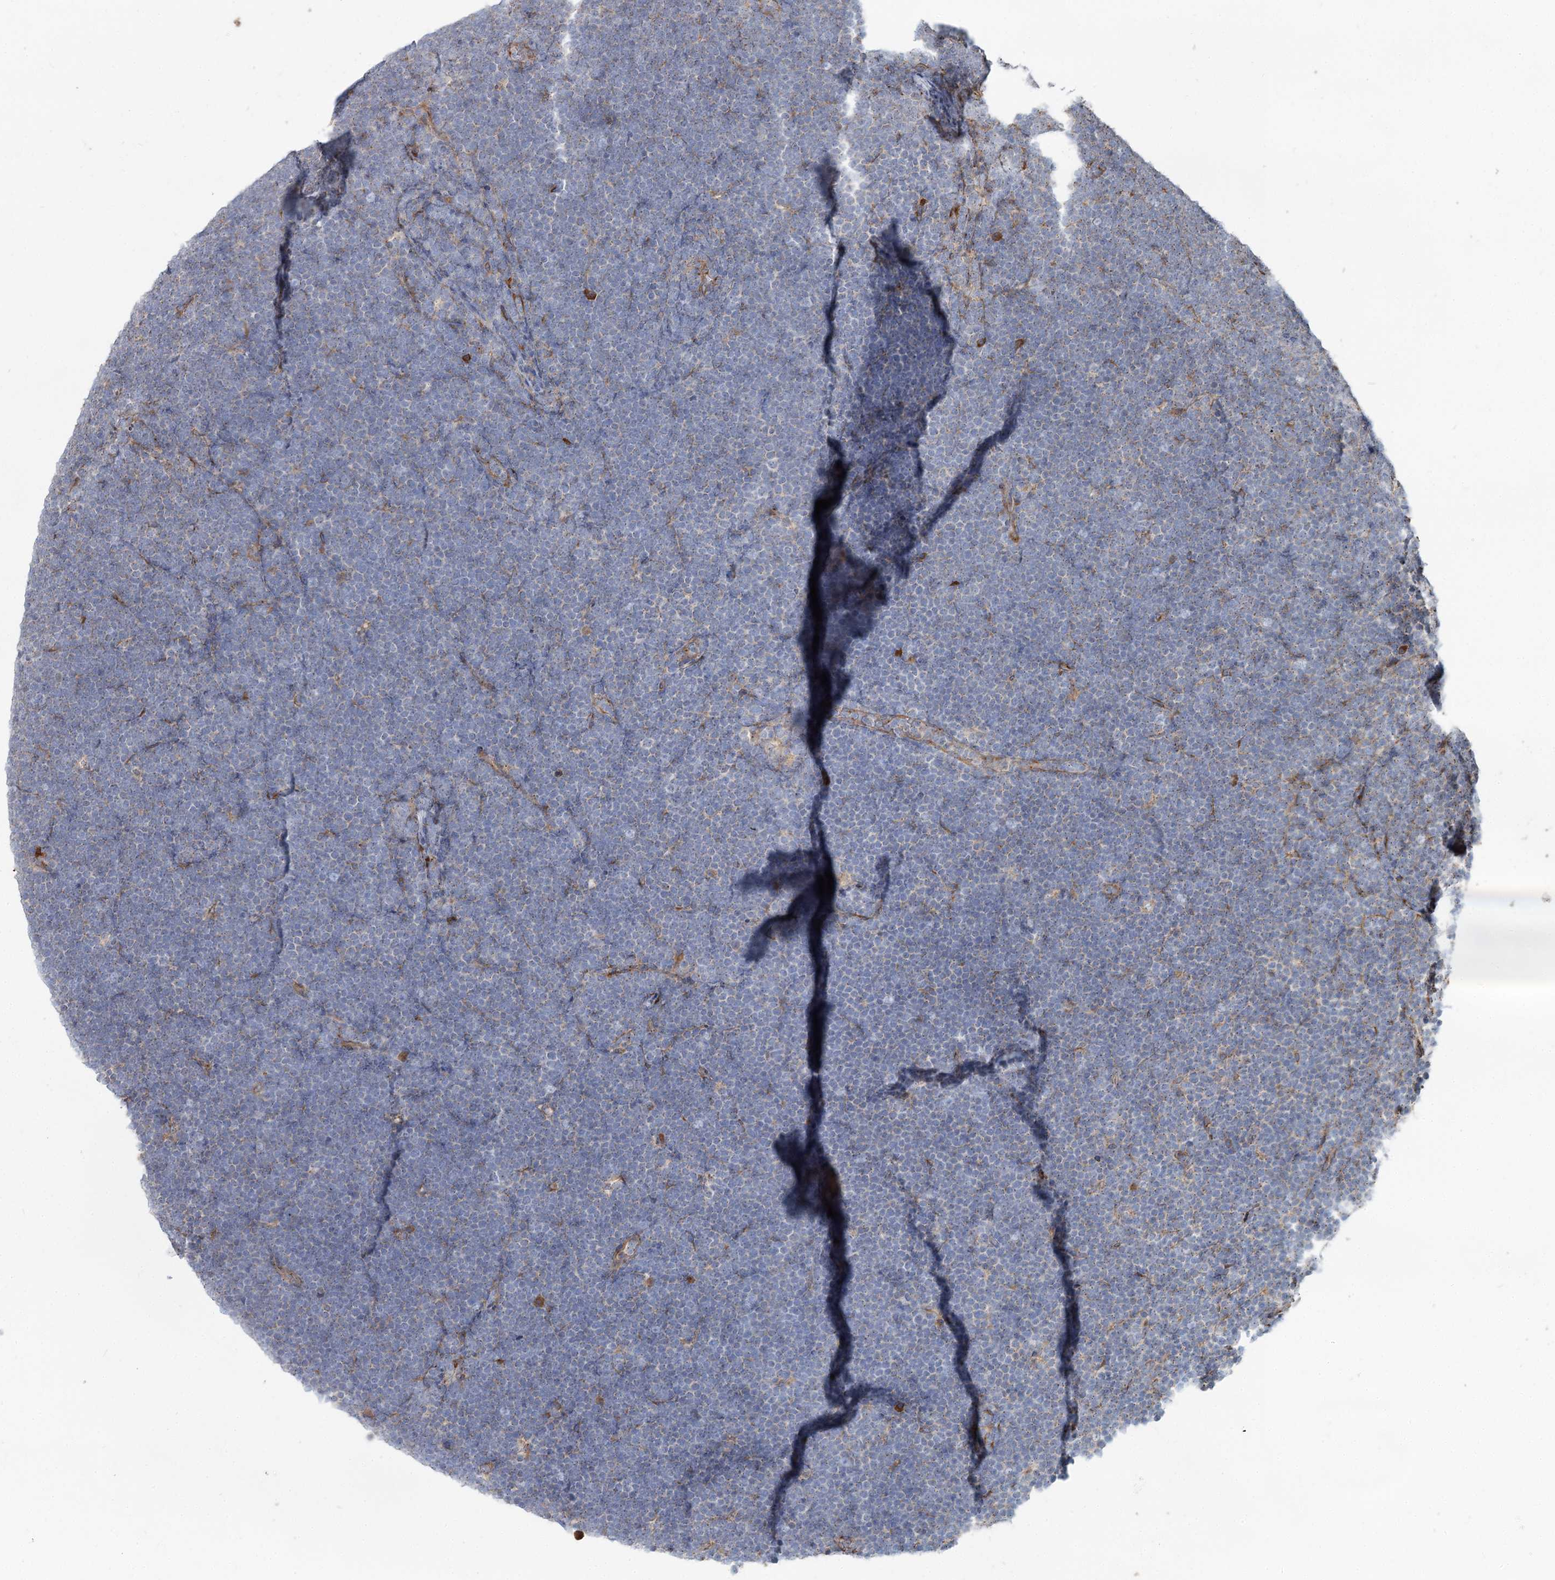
{"staining": {"intensity": "negative", "quantity": "none", "location": "none"}, "tissue": "lymphoma", "cell_type": "Tumor cells", "image_type": "cancer", "snomed": [{"axis": "morphology", "description": "Malignant lymphoma, non-Hodgkin's type, High grade"}, {"axis": "topography", "description": "Lymph node"}], "caption": "High power microscopy photomicrograph of an immunohistochemistry (IHC) micrograph of lymphoma, revealing no significant staining in tumor cells.", "gene": "SPART", "patient": {"sex": "male", "age": 13}}